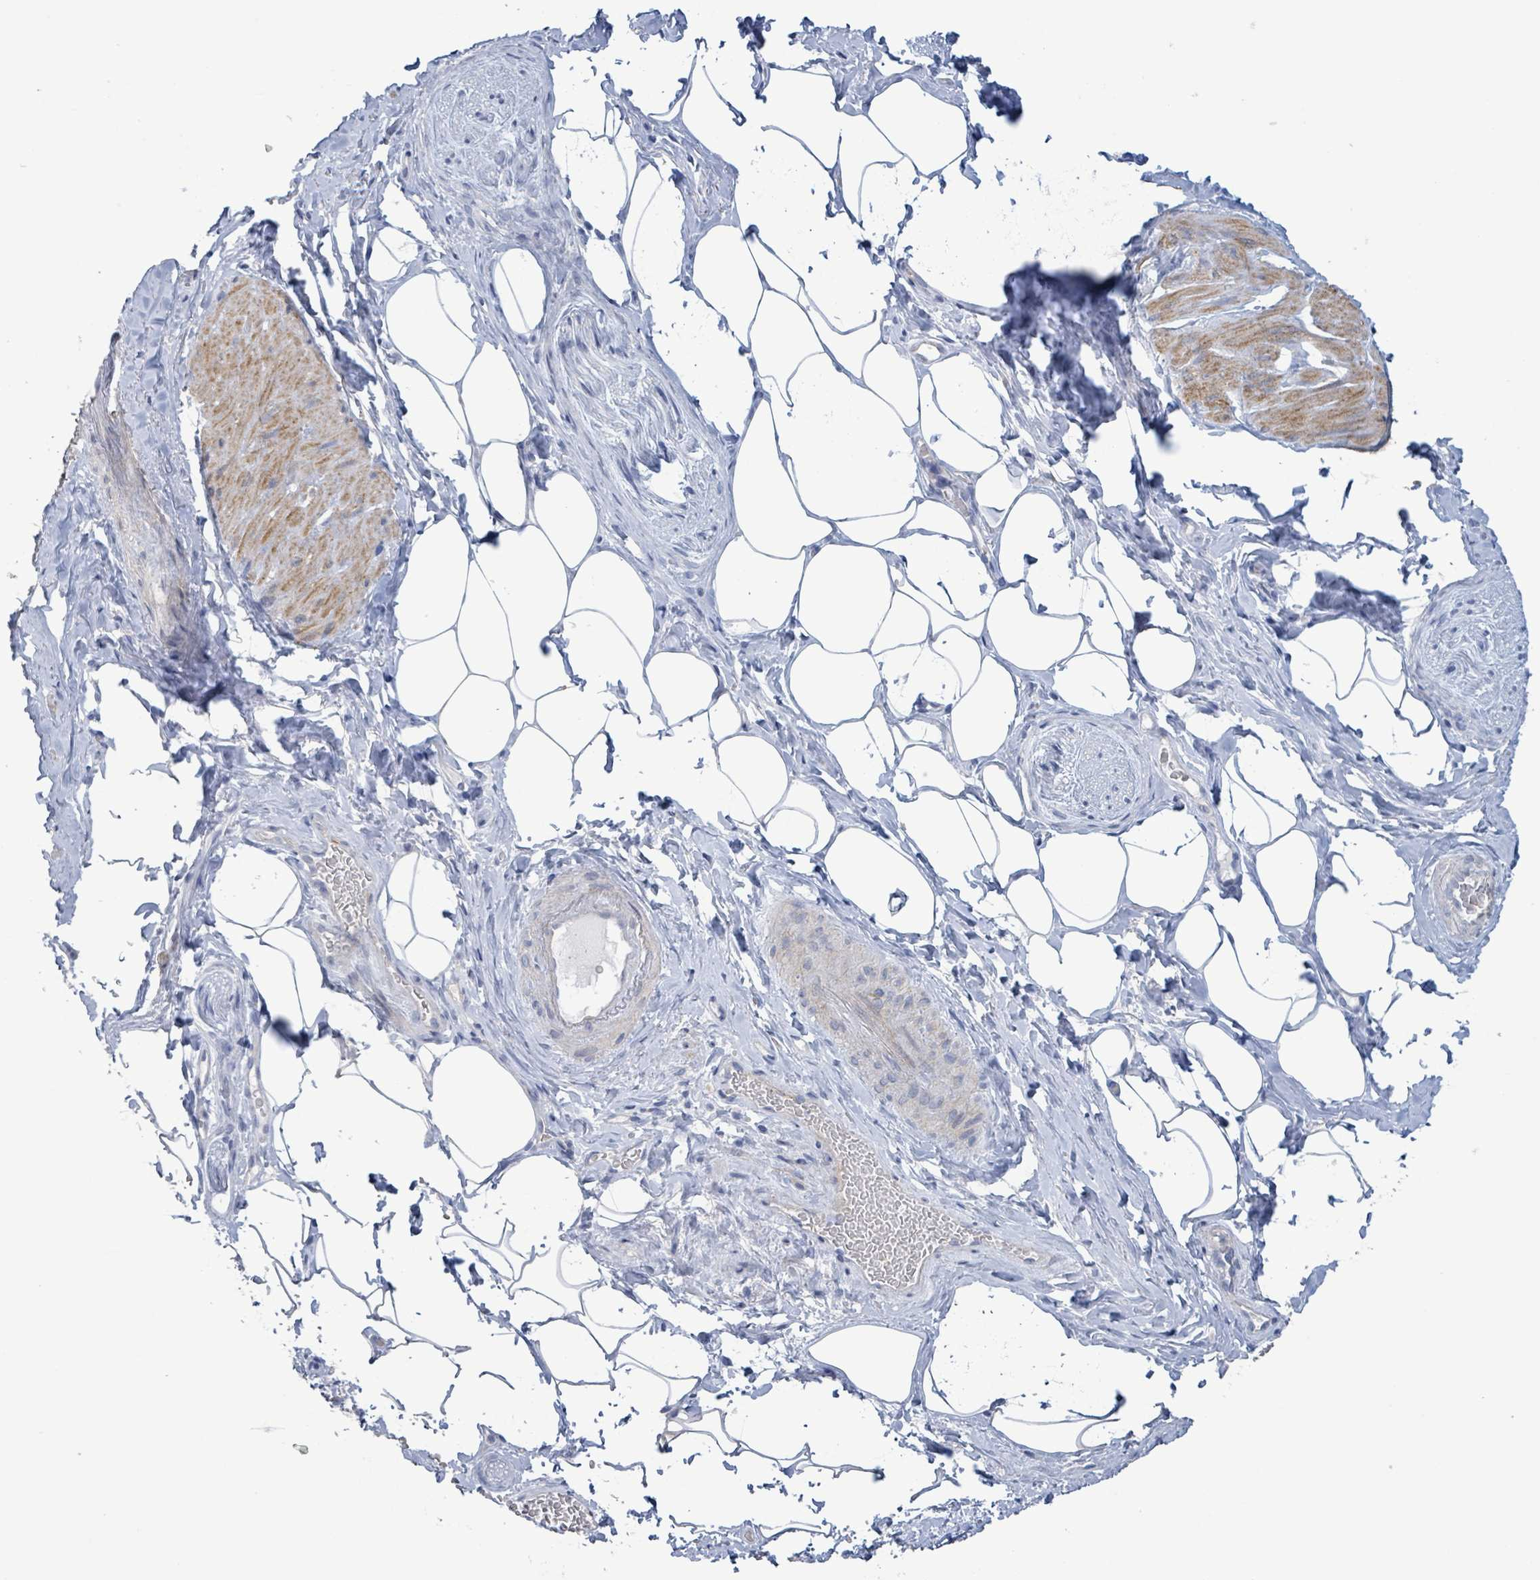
{"staining": {"intensity": "weak", "quantity": "25%-75%", "location": "cytoplasmic/membranous"}, "tissue": "smooth muscle", "cell_type": "Smooth muscle cells", "image_type": "normal", "snomed": [{"axis": "morphology", "description": "Normal tissue, NOS"}, {"axis": "topography", "description": "Smooth muscle"}, {"axis": "topography", "description": "Peripheral nerve tissue"}], "caption": "Protein expression analysis of normal smooth muscle reveals weak cytoplasmic/membranous staining in about 25%-75% of smooth muscle cells. The staining was performed using DAB (3,3'-diaminobenzidine) to visualize the protein expression in brown, while the nuclei were stained in blue with hematoxylin (Magnification: 20x).", "gene": "PKLR", "patient": {"sex": "male", "age": 69}}